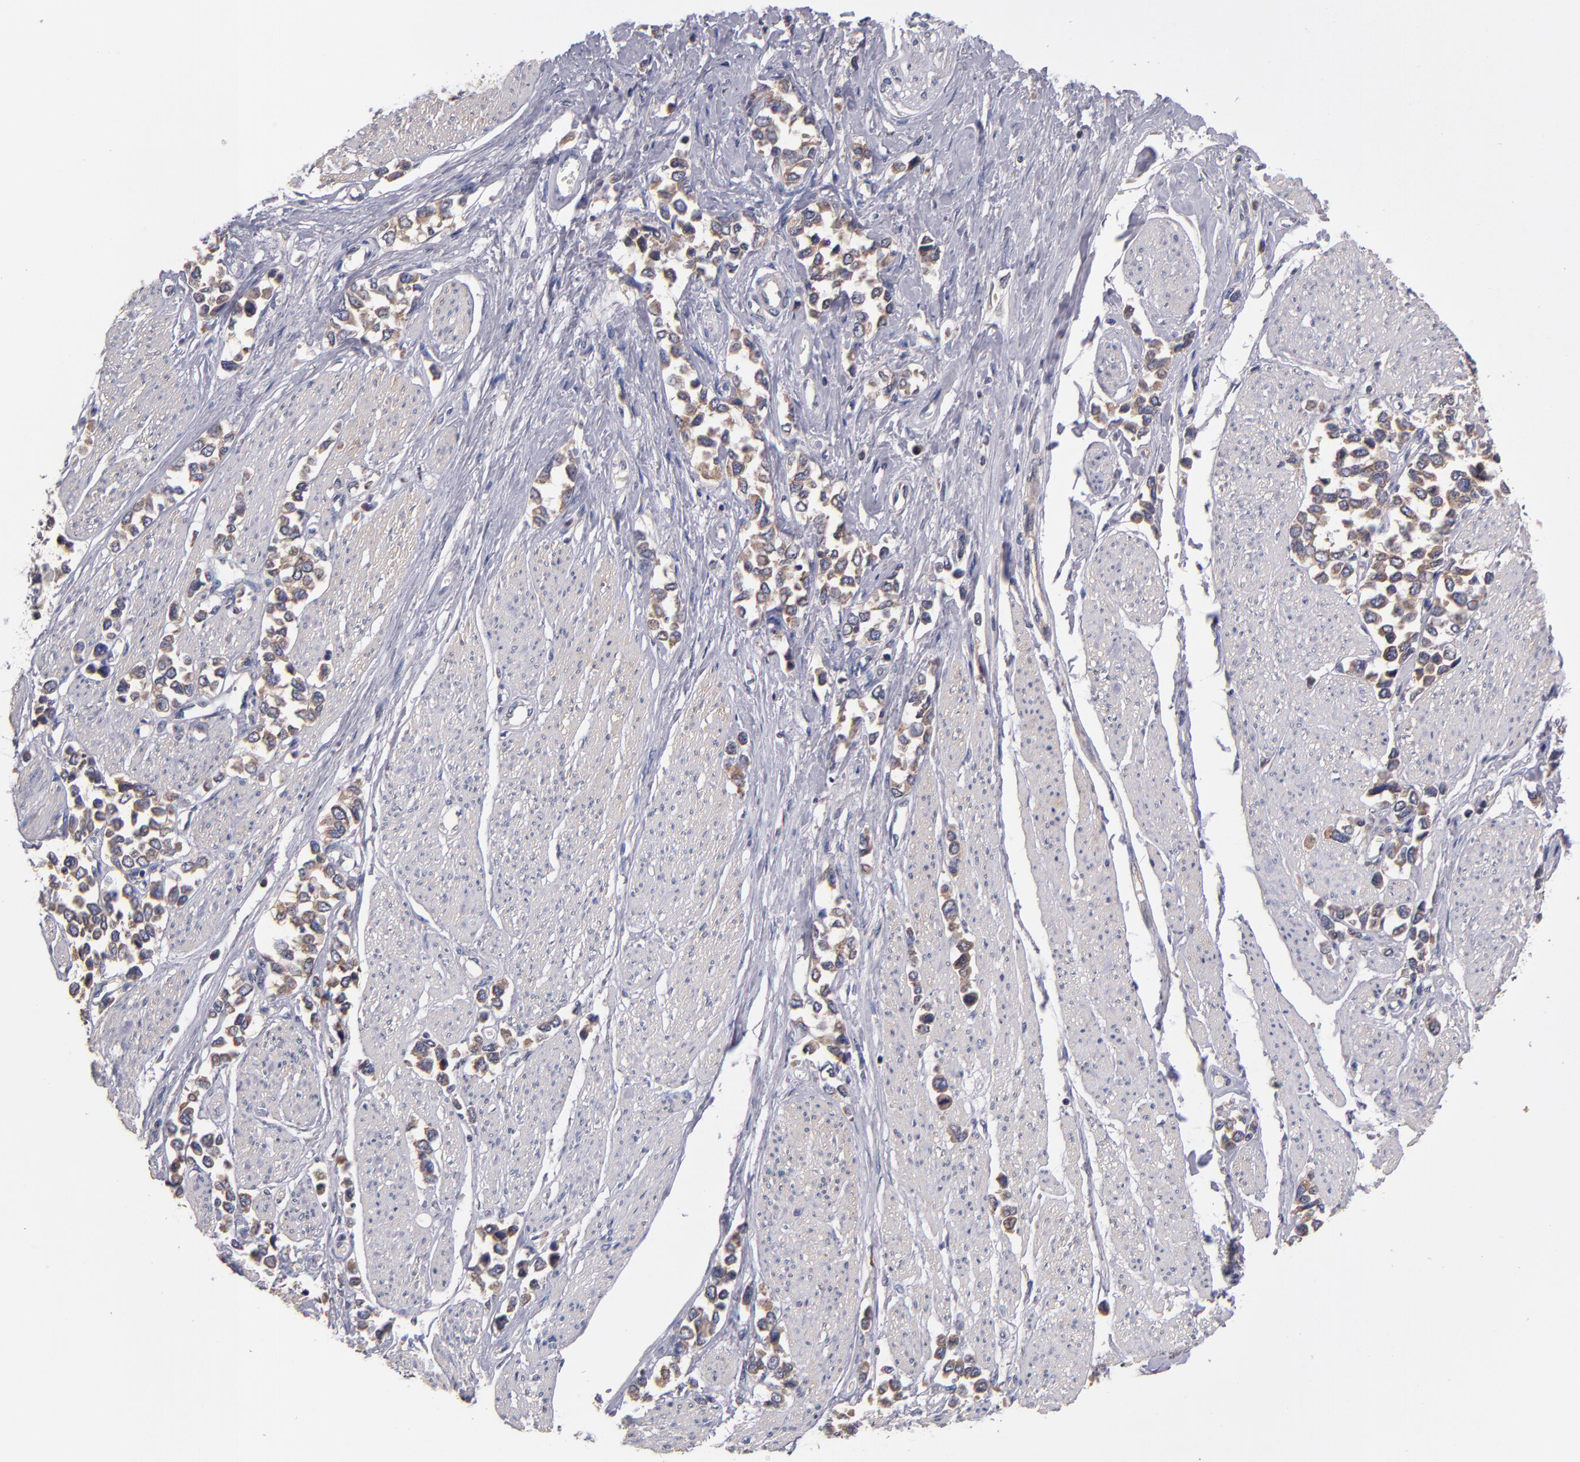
{"staining": {"intensity": "weak", "quantity": ">75%", "location": "cytoplasmic/membranous"}, "tissue": "stomach cancer", "cell_type": "Tumor cells", "image_type": "cancer", "snomed": [{"axis": "morphology", "description": "Adenocarcinoma, NOS"}, {"axis": "topography", "description": "Stomach, upper"}], "caption": "IHC of human stomach adenocarcinoma exhibits low levels of weak cytoplasmic/membranous positivity in approximately >75% of tumor cells.", "gene": "DACT1", "patient": {"sex": "male", "age": 76}}